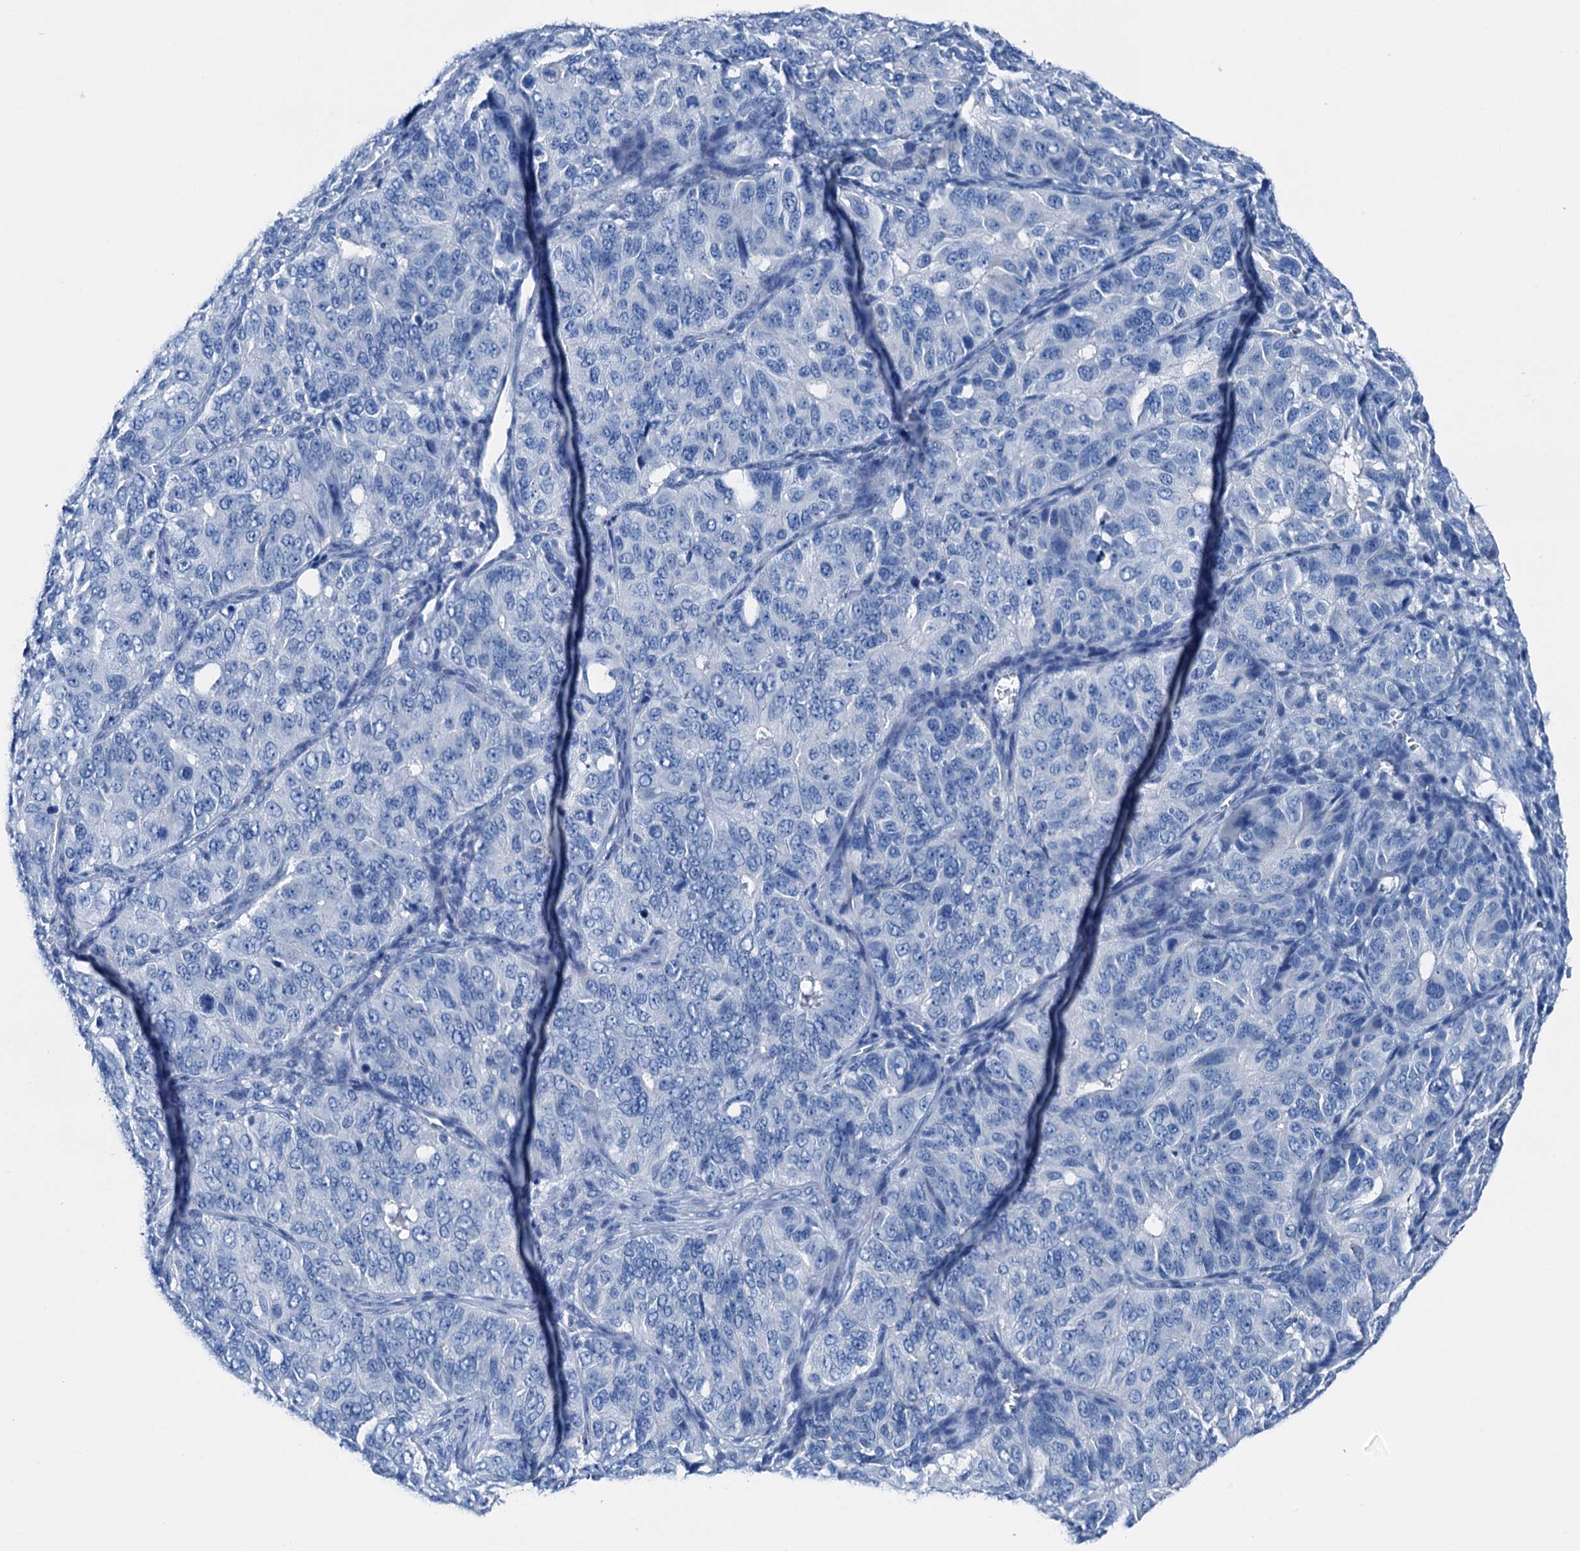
{"staining": {"intensity": "negative", "quantity": "none", "location": "none"}, "tissue": "ovarian cancer", "cell_type": "Tumor cells", "image_type": "cancer", "snomed": [{"axis": "morphology", "description": "Carcinoma, endometroid"}, {"axis": "topography", "description": "Ovary"}], "caption": "Ovarian cancer was stained to show a protein in brown. There is no significant positivity in tumor cells. (Brightfield microscopy of DAB immunohistochemistry at high magnification).", "gene": "CBLN3", "patient": {"sex": "female", "age": 51}}